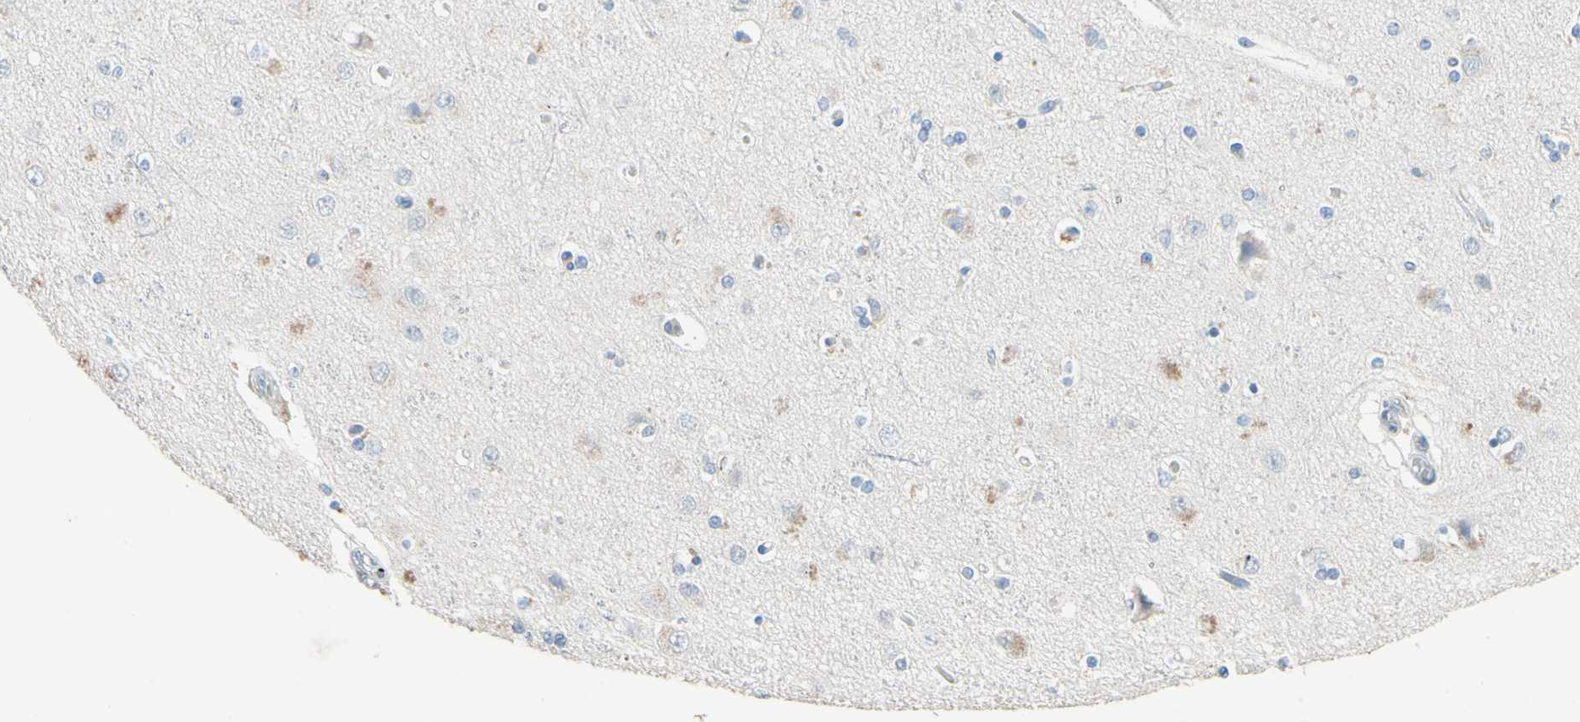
{"staining": {"intensity": "weak", "quantity": "25%-75%", "location": "cytoplasmic/membranous"}, "tissue": "cerebral cortex", "cell_type": "Endothelial cells", "image_type": "normal", "snomed": [{"axis": "morphology", "description": "Normal tissue, NOS"}, {"axis": "topography", "description": "Cerebral cortex"}], "caption": "Immunohistochemical staining of normal cerebral cortex shows low levels of weak cytoplasmic/membranous positivity in approximately 25%-75% of endothelial cells. Nuclei are stained in blue.", "gene": "NFKBIZ", "patient": {"sex": "female", "age": 54}}